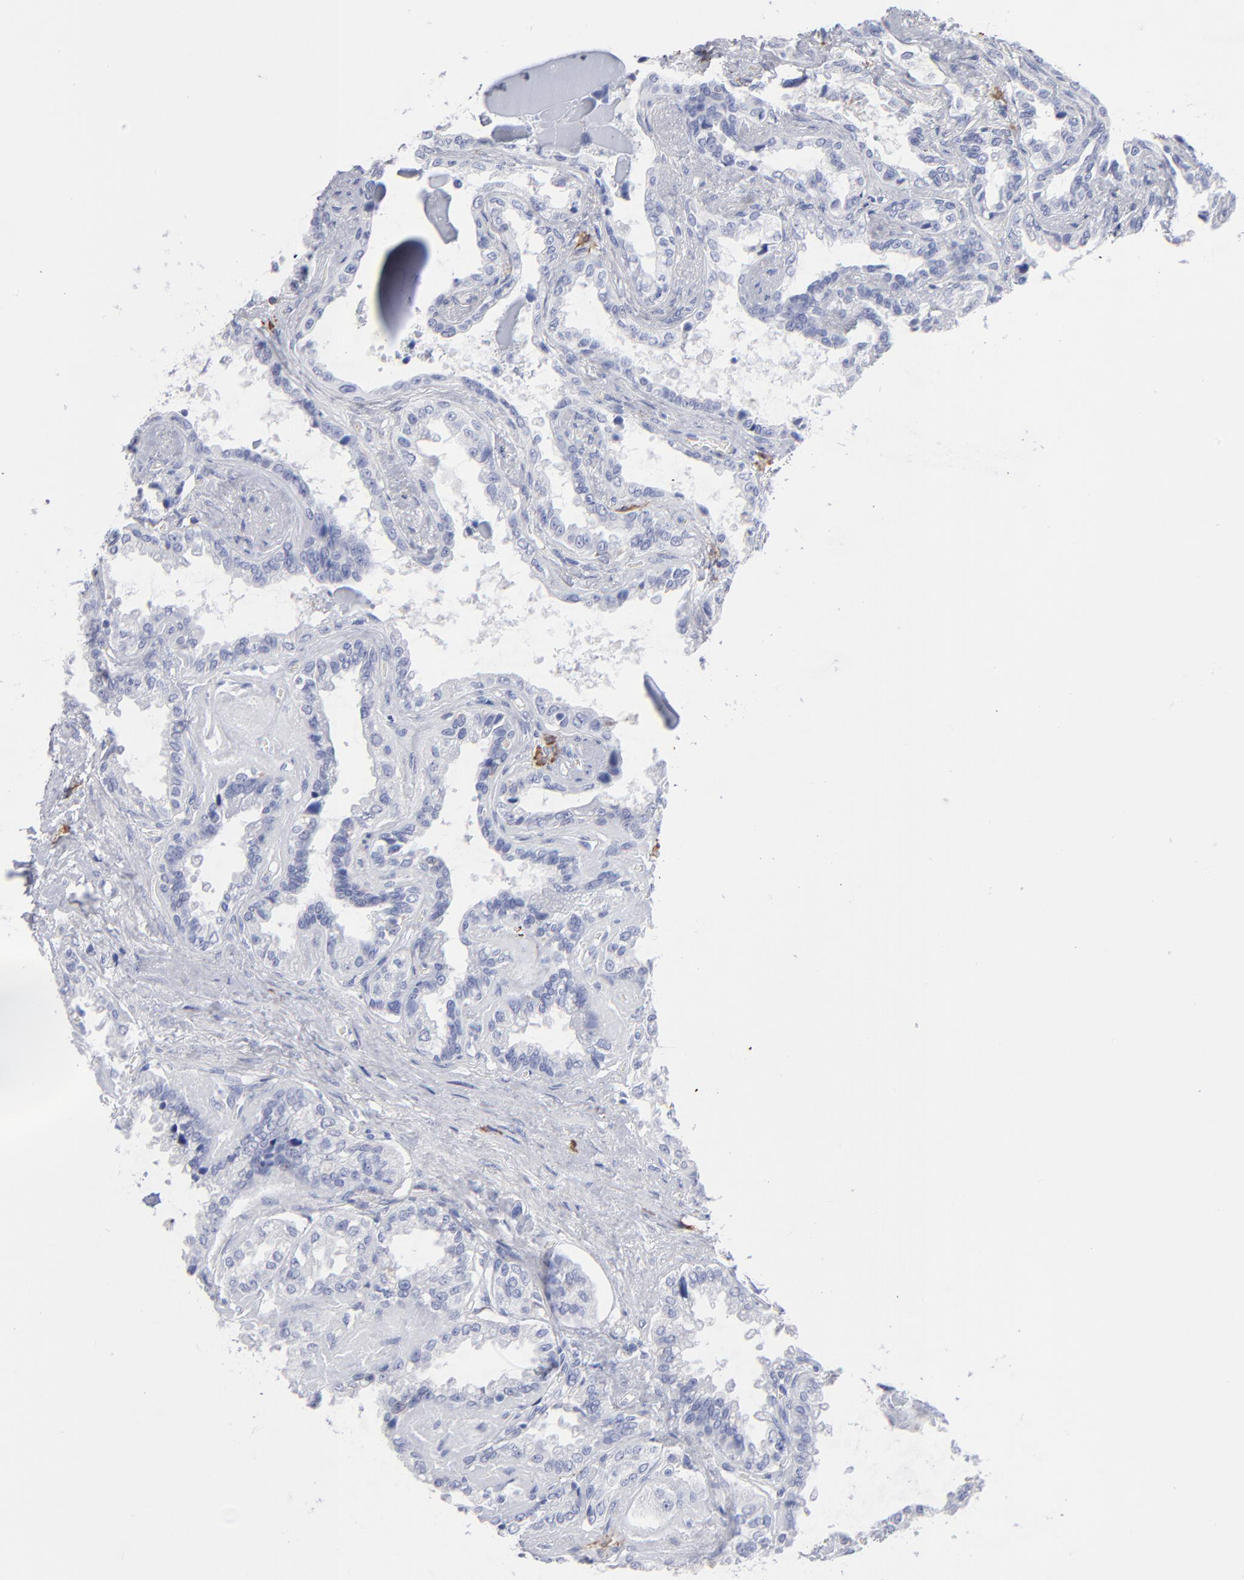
{"staining": {"intensity": "negative", "quantity": "none", "location": "none"}, "tissue": "seminal vesicle", "cell_type": "Glandular cells", "image_type": "normal", "snomed": [{"axis": "morphology", "description": "Normal tissue, NOS"}, {"axis": "morphology", "description": "Inflammation, NOS"}, {"axis": "topography", "description": "Urinary bladder"}, {"axis": "topography", "description": "Prostate"}, {"axis": "topography", "description": "Seminal veicle"}], "caption": "Glandular cells are negative for protein expression in unremarkable human seminal vesicle. (DAB immunohistochemistry visualized using brightfield microscopy, high magnification).", "gene": "LAT2", "patient": {"sex": "male", "age": 82}}